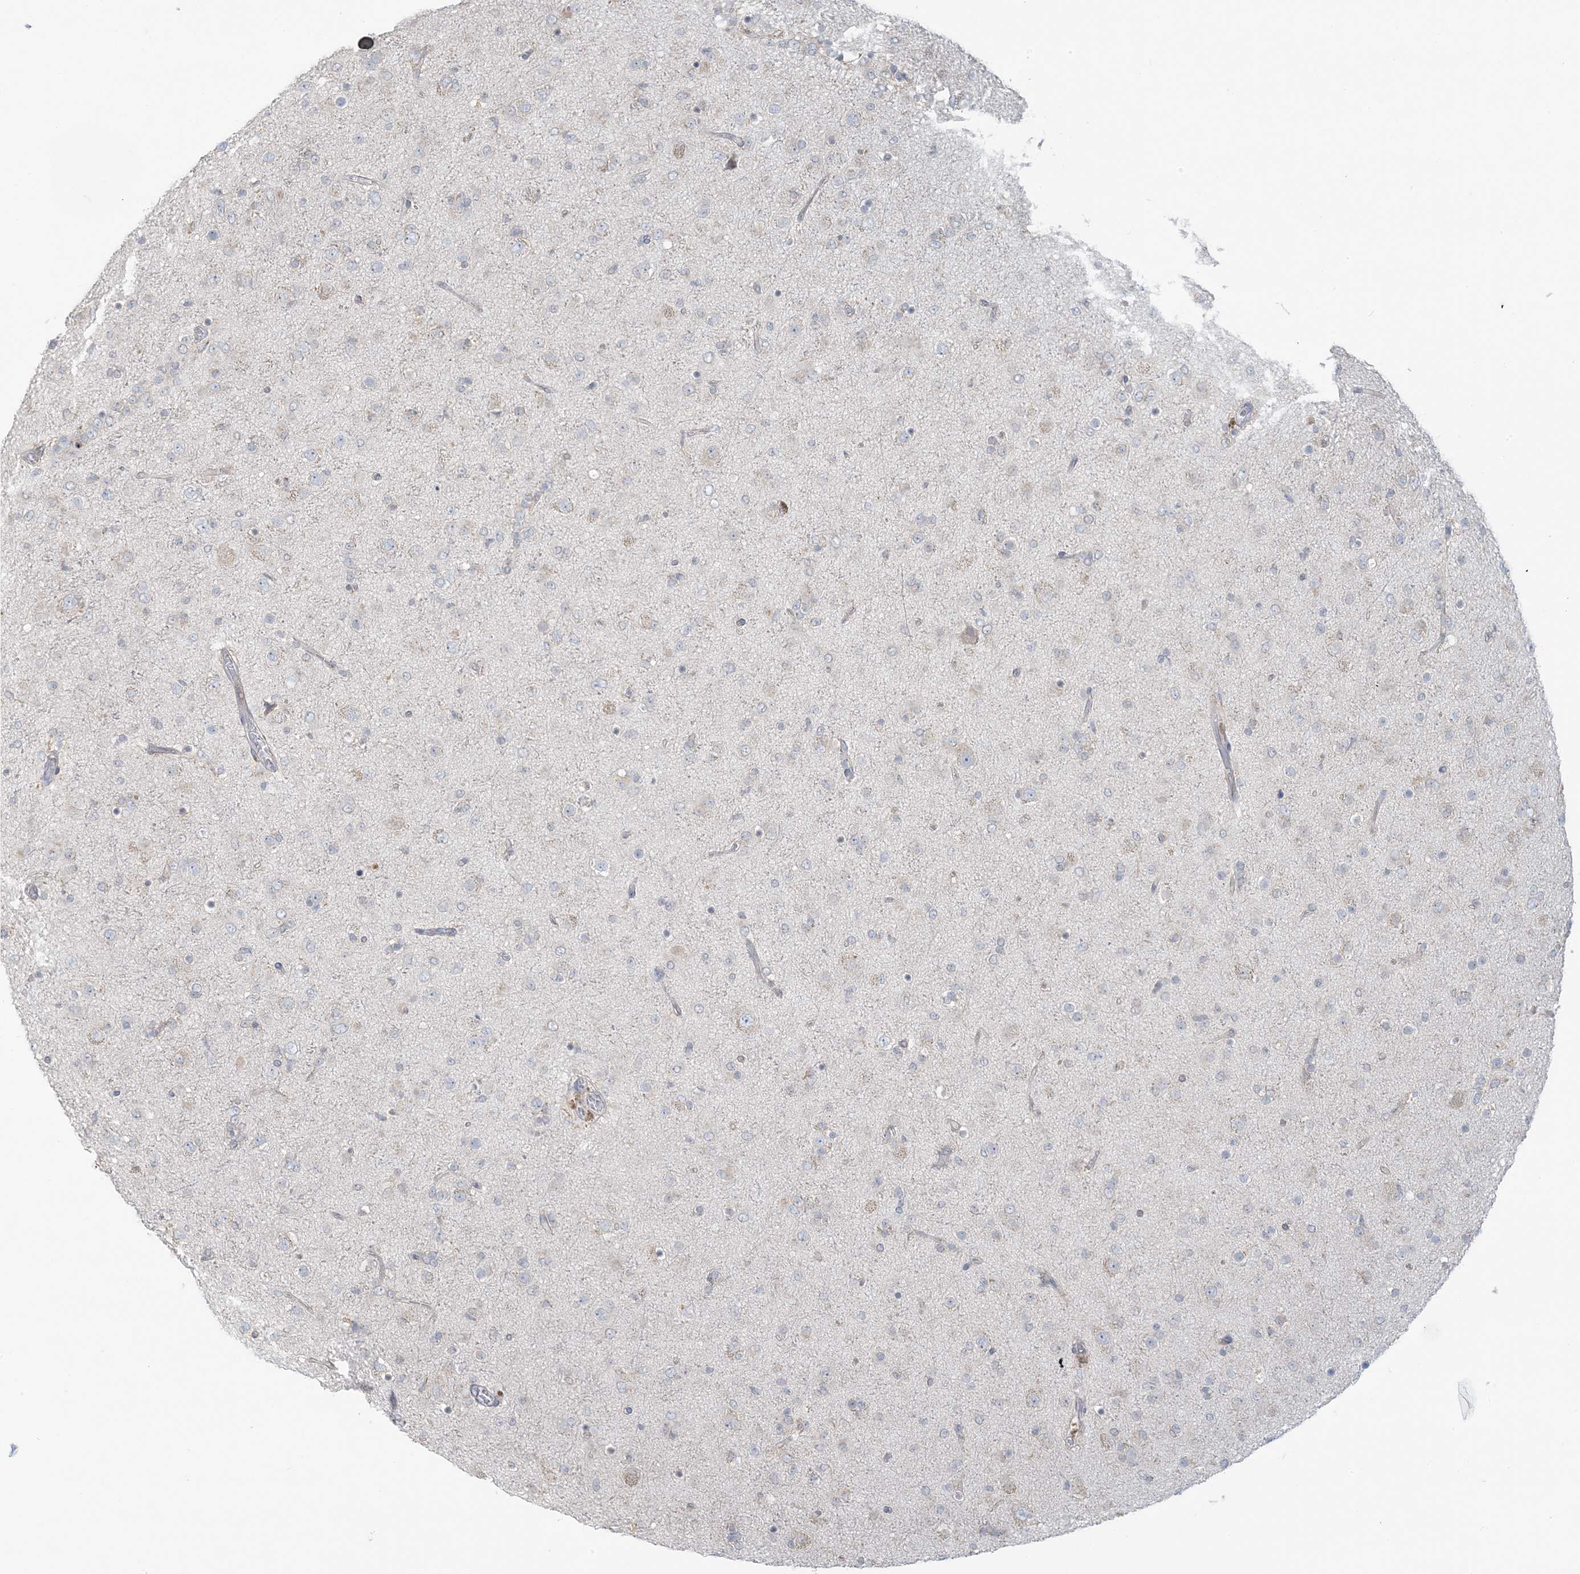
{"staining": {"intensity": "weak", "quantity": "<25%", "location": "cytoplasmic/membranous"}, "tissue": "glioma", "cell_type": "Tumor cells", "image_type": "cancer", "snomed": [{"axis": "morphology", "description": "Glioma, malignant, Low grade"}, {"axis": "topography", "description": "Brain"}], "caption": "Immunohistochemistry of glioma demonstrates no staining in tumor cells.", "gene": "EEFSEC", "patient": {"sex": "male", "age": 65}}